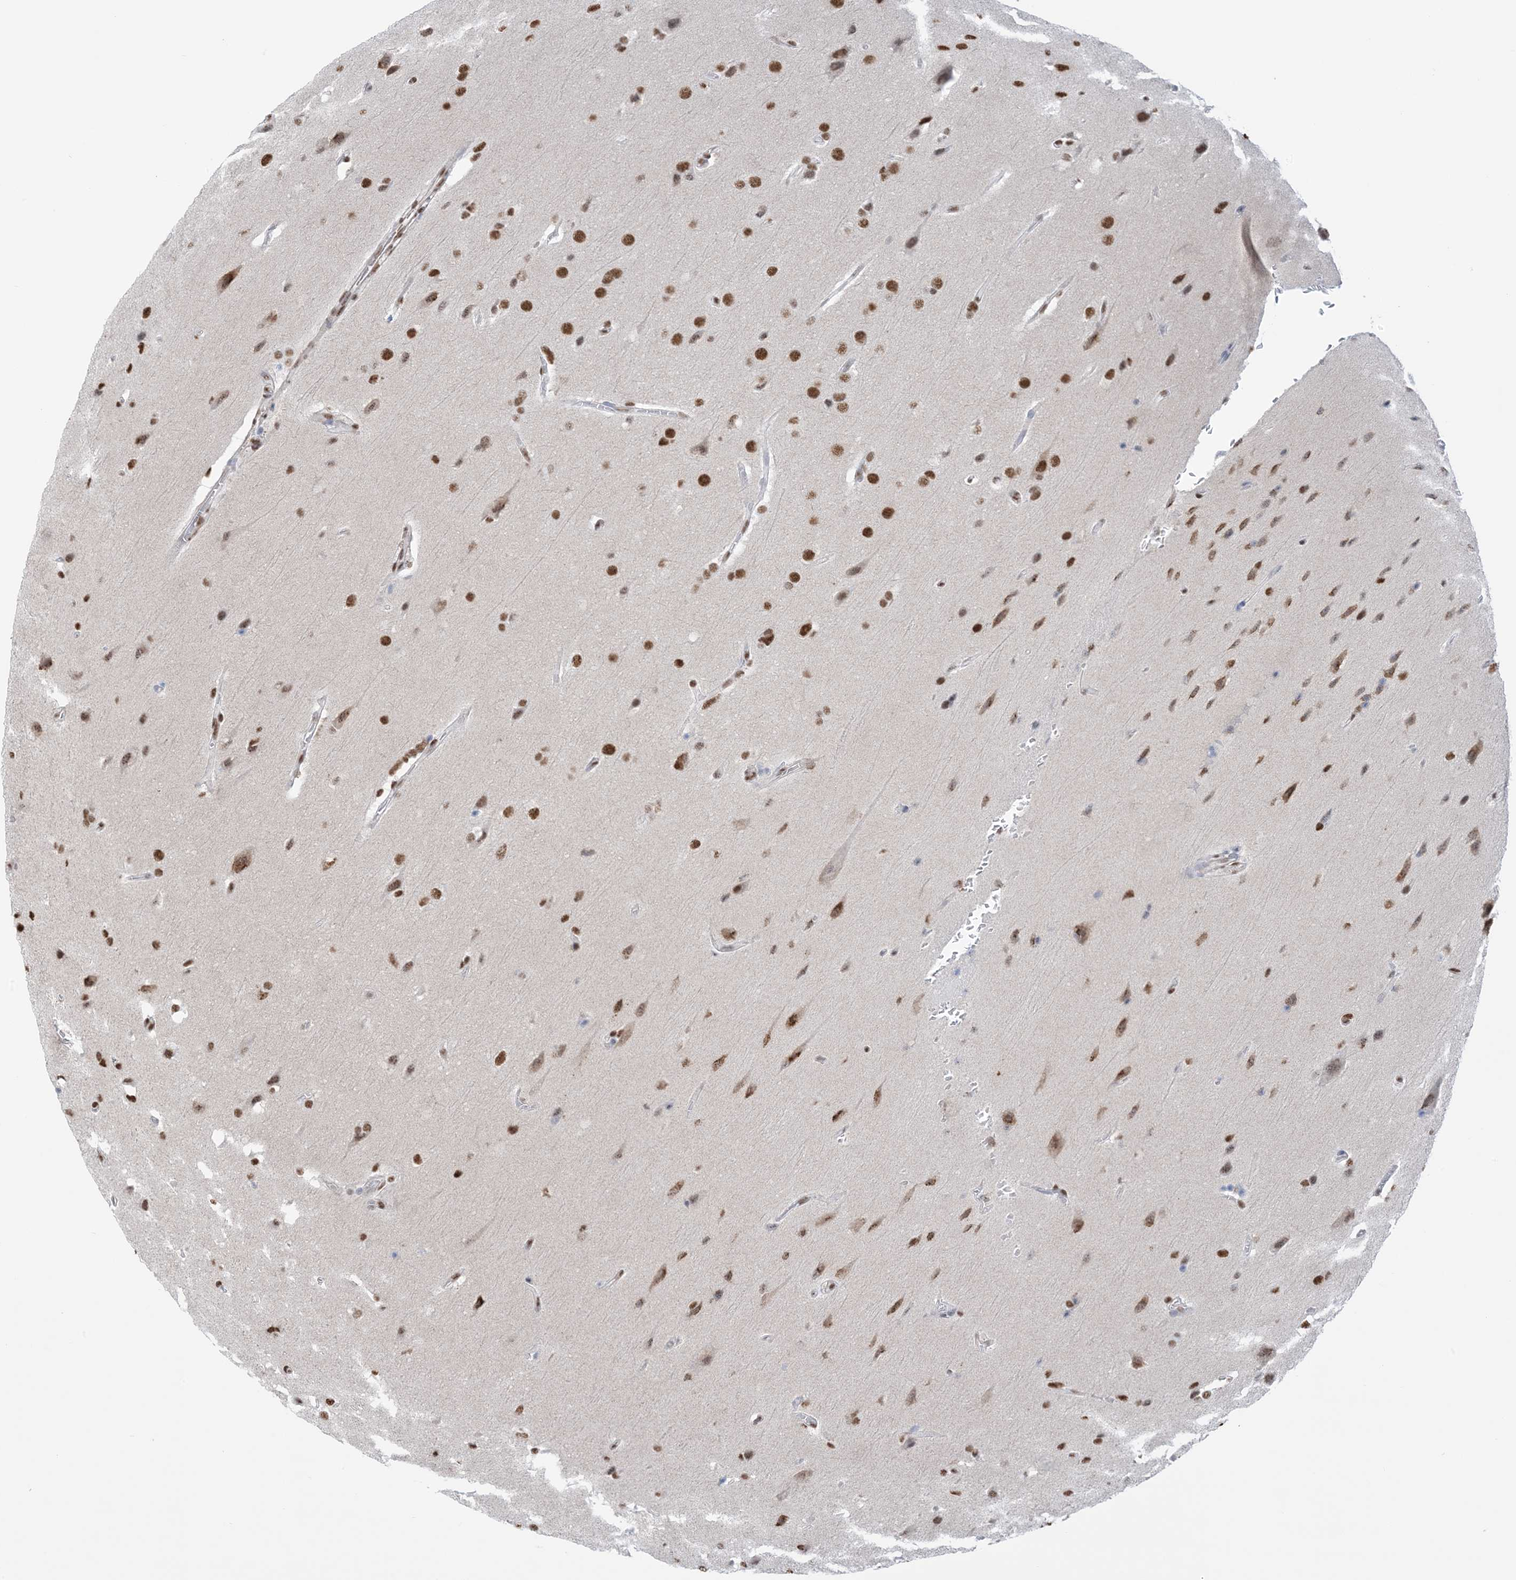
{"staining": {"intensity": "strong", "quantity": ">75%", "location": "nuclear"}, "tissue": "glioma", "cell_type": "Tumor cells", "image_type": "cancer", "snomed": [{"axis": "morphology", "description": "Glioma, malignant, Low grade"}, {"axis": "topography", "description": "Brain"}], "caption": "Immunohistochemistry (IHC) image of neoplastic tissue: human glioma stained using immunohistochemistry (IHC) exhibits high levels of strong protein expression localized specifically in the nuclear of tumor cells, appearing as a nuclear brown color.", "gene": "ZNF792", "patient": {"sex": "female", "age": 37}}